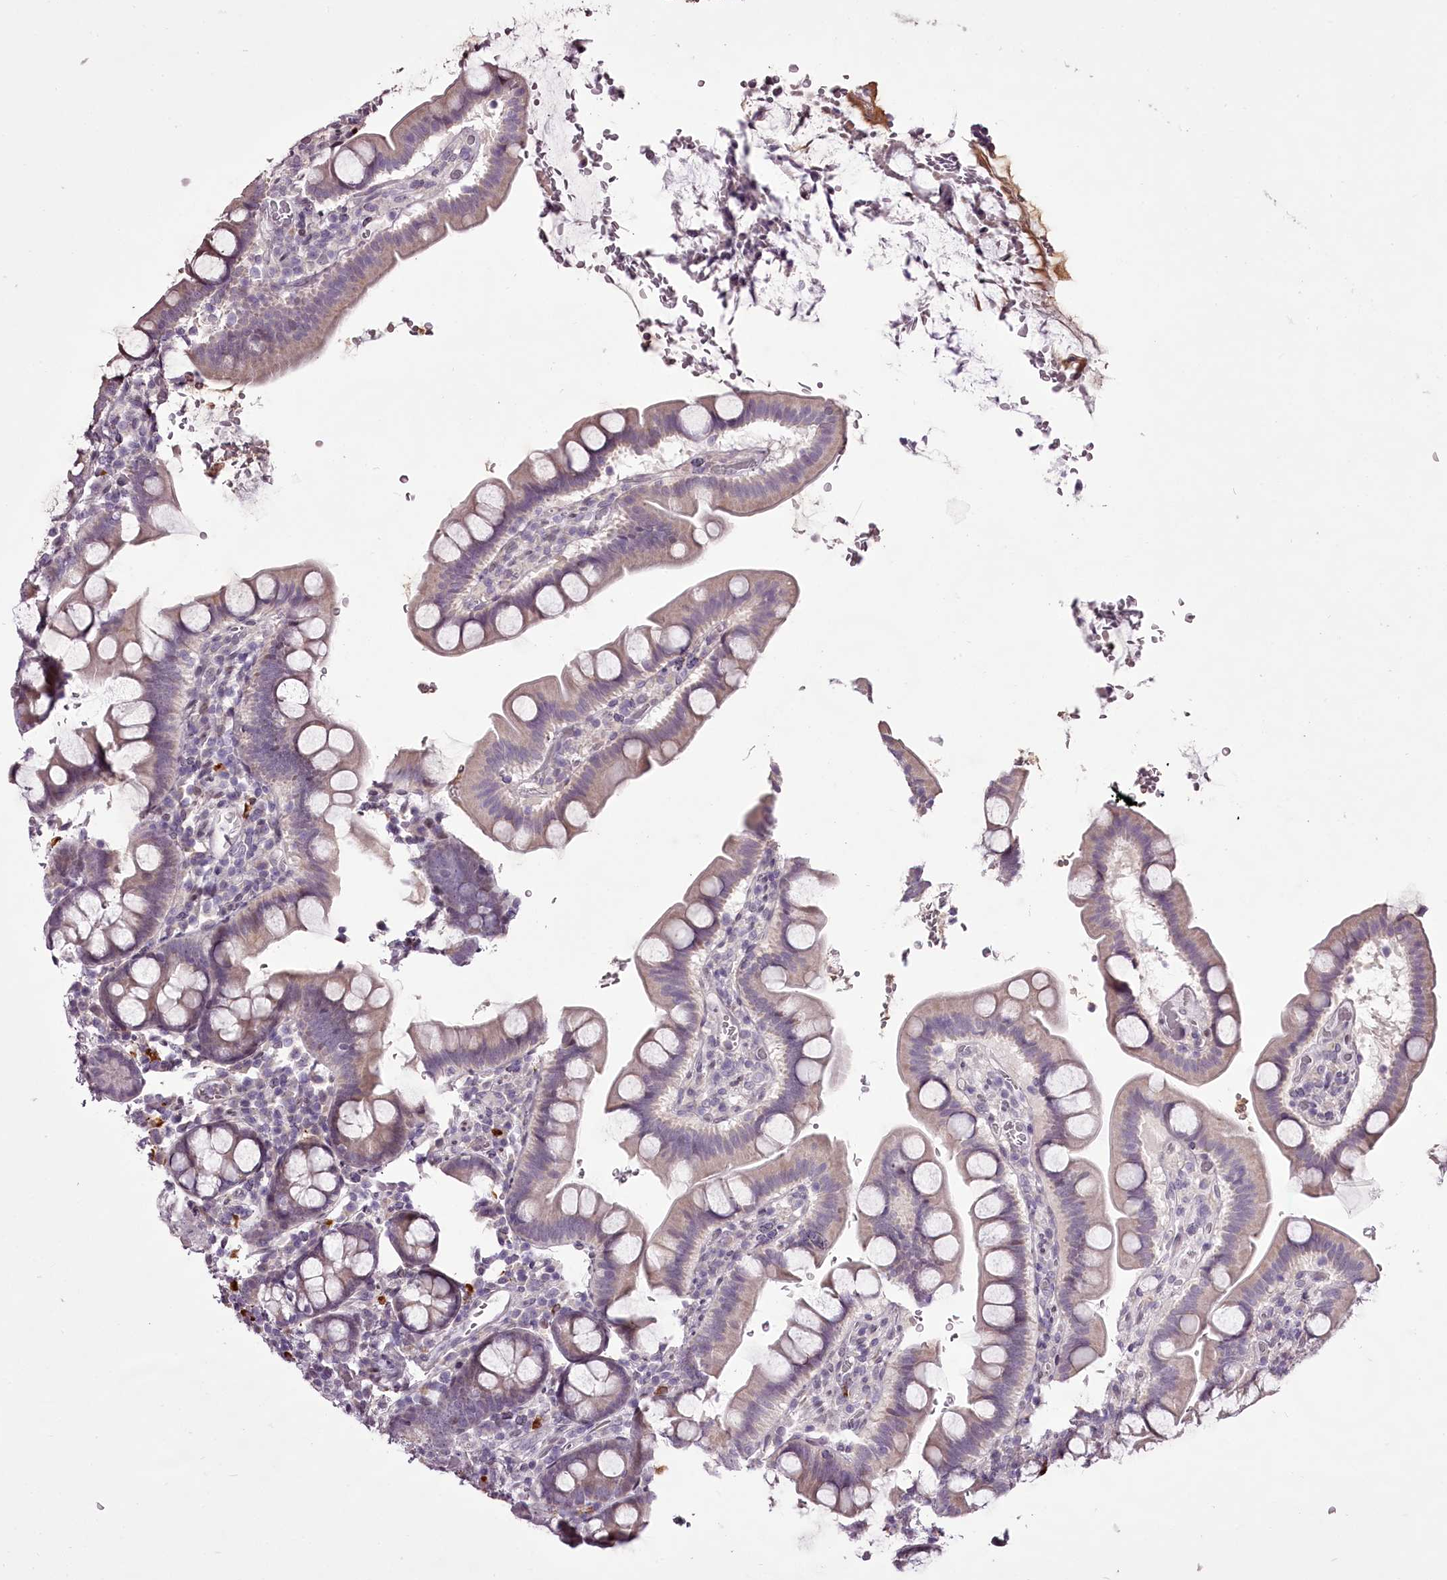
{"staining": {"intensity": "weak", "quantity": "<25%", "location": "cytoplasmic/membranous"}, "tissue": "small intestine", "cell_type": "Glandular cells", "image_type": "normal", "snomed": [{"axis": "morphology", "description": "Normal tissue, NOS"}, {"axis": "topography", "description": "Stomach, upper"}, {"axis": "topography", "description": "Stomach, lower"}, {"axis": "topography", "description": "Small intestine"}], "caption": "Glandular cells are negative for brown protein staining in unremarkable small intestine. The staining was performed using DAB to visualize the protein expression in brown, while the nuclei were stained in blue with hematoxylin (Magnification: 20x).", "gene": "C1orf56", "patient": {"sex": "male", "age": 68}}